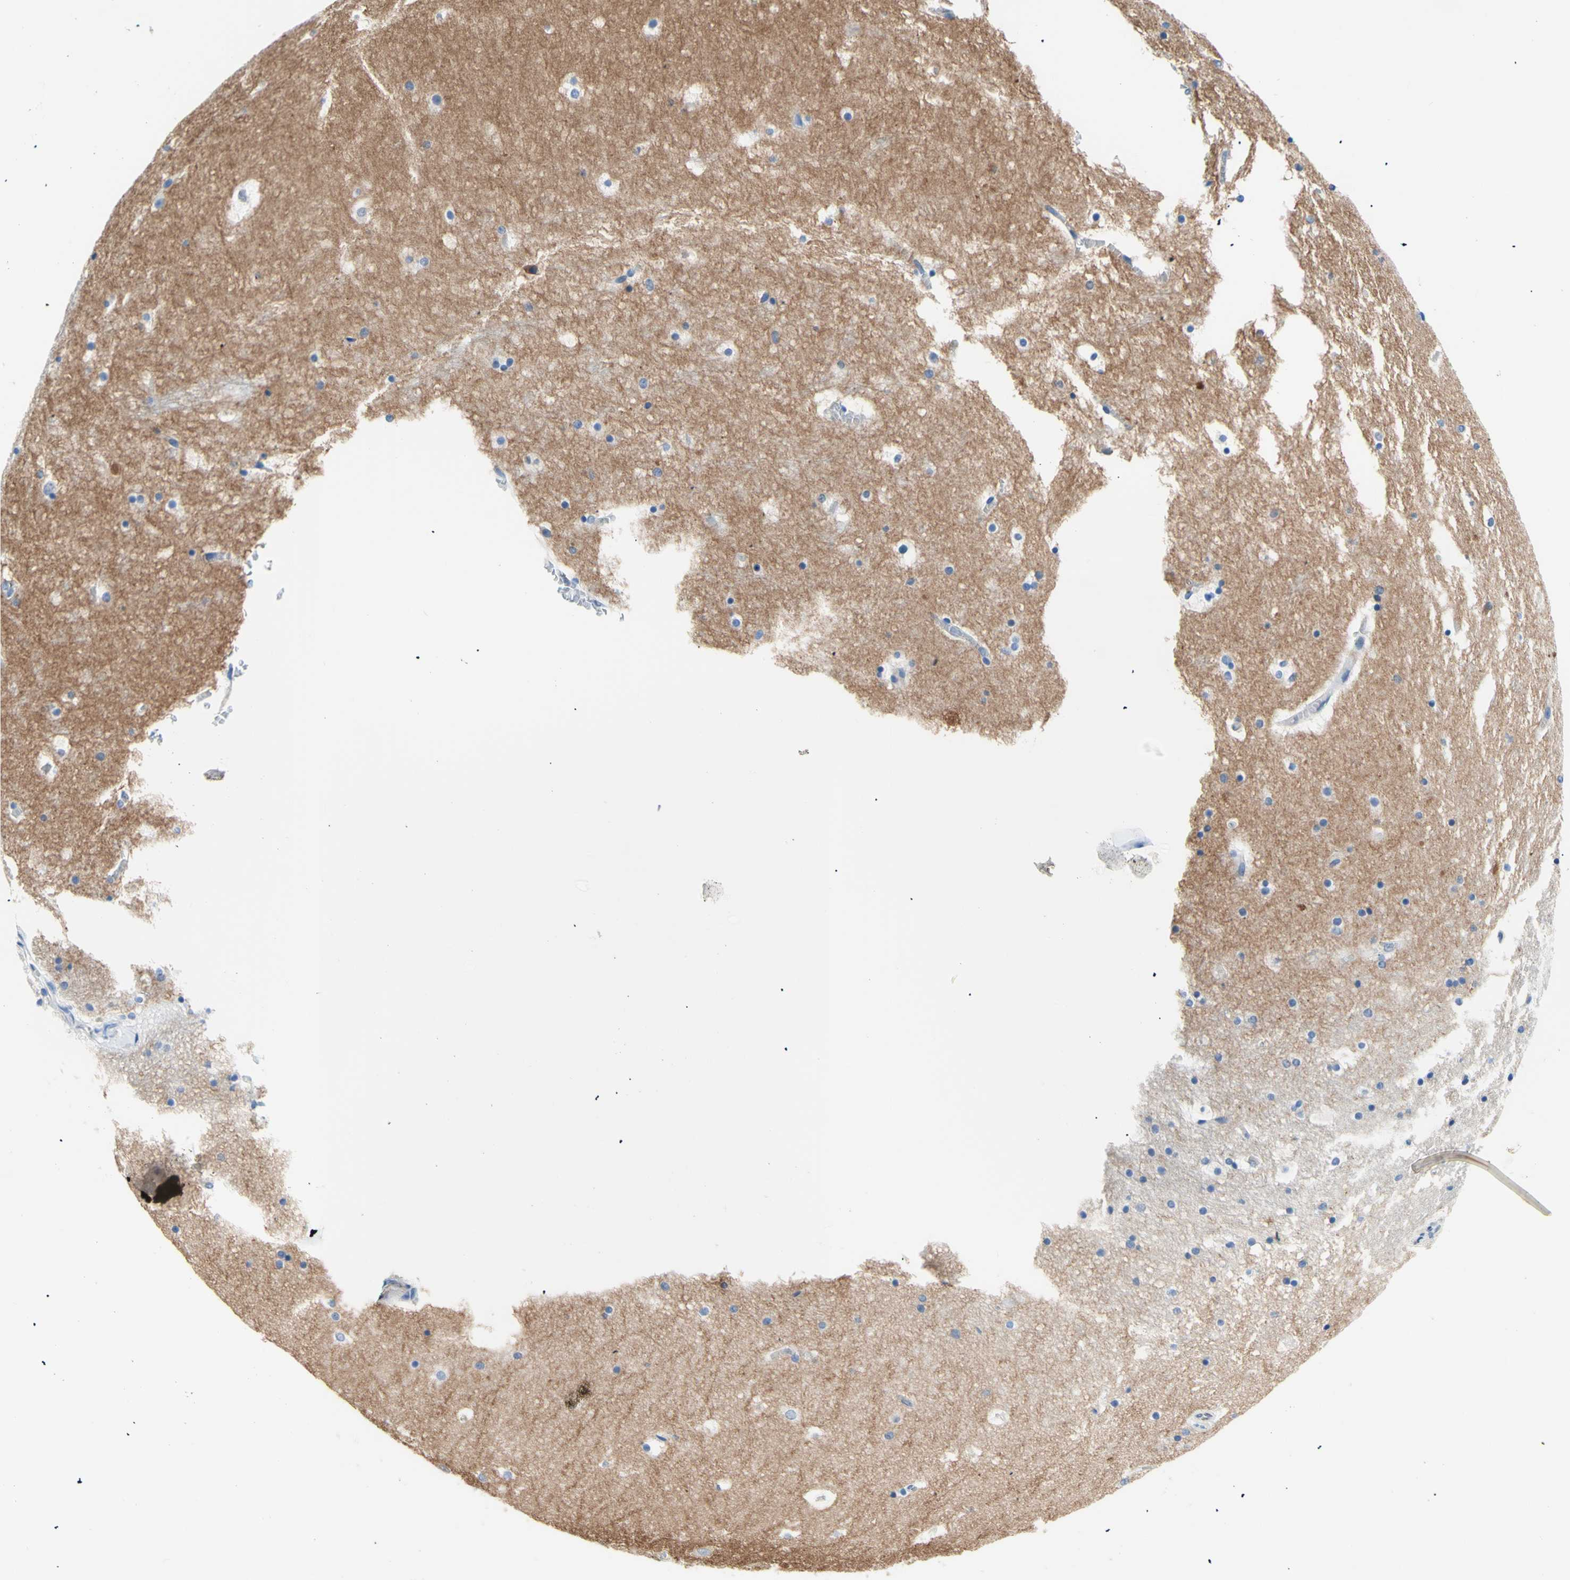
{"staining": {"intensity": "negative", "quantity": "none", "location": "none"}, "tissue": "hippocampus", "cell_type": "Glial cells", "image_type": "normal", "snomed": [{"axis": "morphology", "description": "Normal tissue, NOS"}, {"axis": "topography", "description": "Hippocampus"}], "caption": "Immunohistochemistry micrograph of normal hippocampus: human hippocampus stained with DAB (3,3'-diaminobenzidine) shows no significant protein expression in glial cells. (DAB (3,3'-diaminobenzidine) immunohistochemistry (IHC) with hematoxylin counter stain).", "gene": "HPCA", "patient": {"sex": "male", "age": 45}}